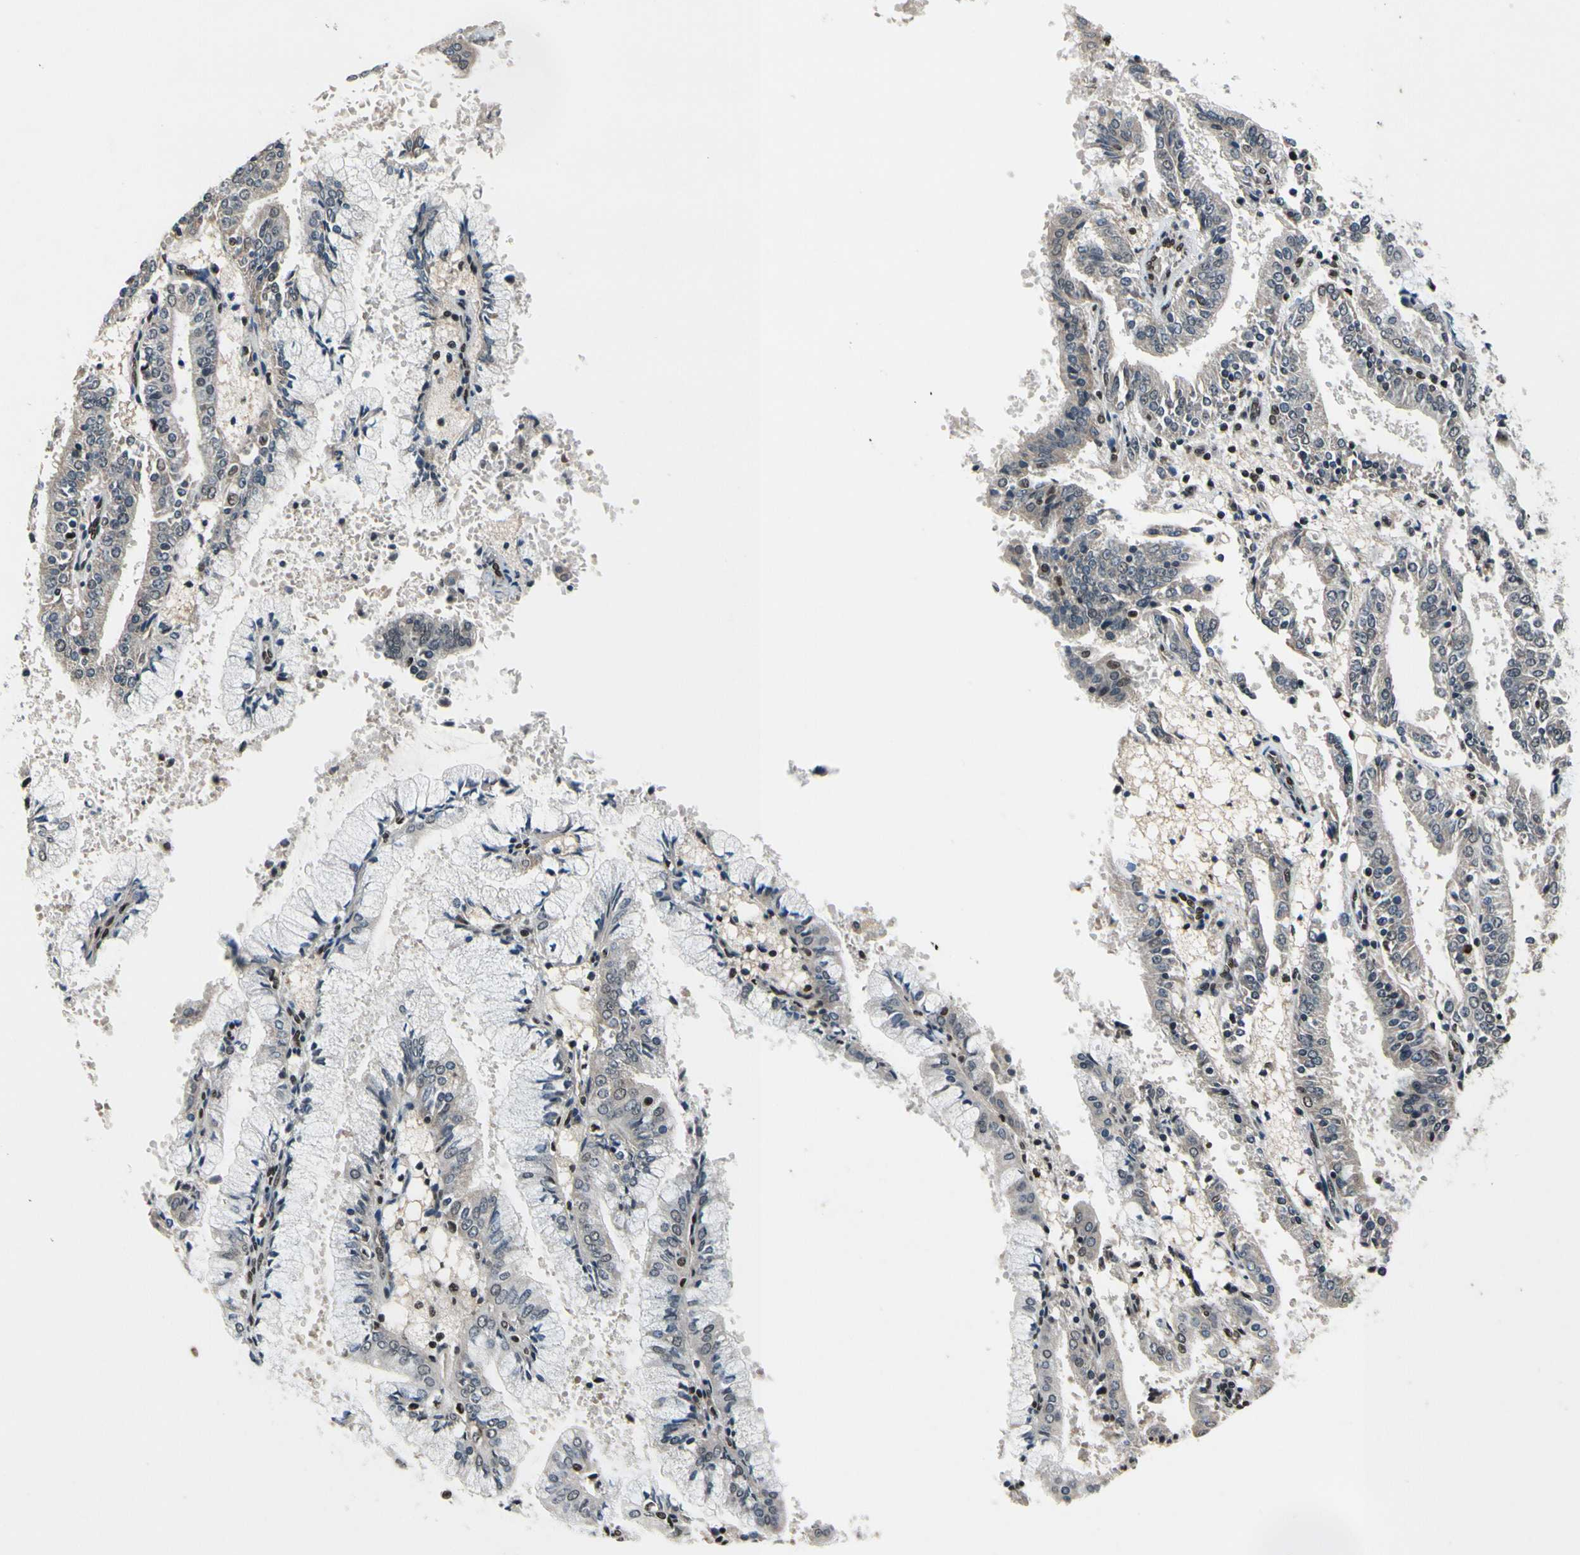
{"staining": {"intensity": "weak", "quantity": ">75%", "location": "cytoplasmic/membranous,nuclear"}, "tissue": "endometrial cancer", "cell_type": "Tumor cells", "image_type": "cancer", "snomed": [{"axis": "morphology", "description": "Adenocarcinoma, NOS"}, {"axis": "topography", "description": "Endometrium"}], "caption": "About >75% of tumor cells in endometrial cancer (adenocarcinoma) demonstrate weak cytoplasmic/membranous and nuclear protein staining as visualized by brown immunohistochemical staining.", "gene": "RECQL", "patient": {"sex": "female", "age": 63}}